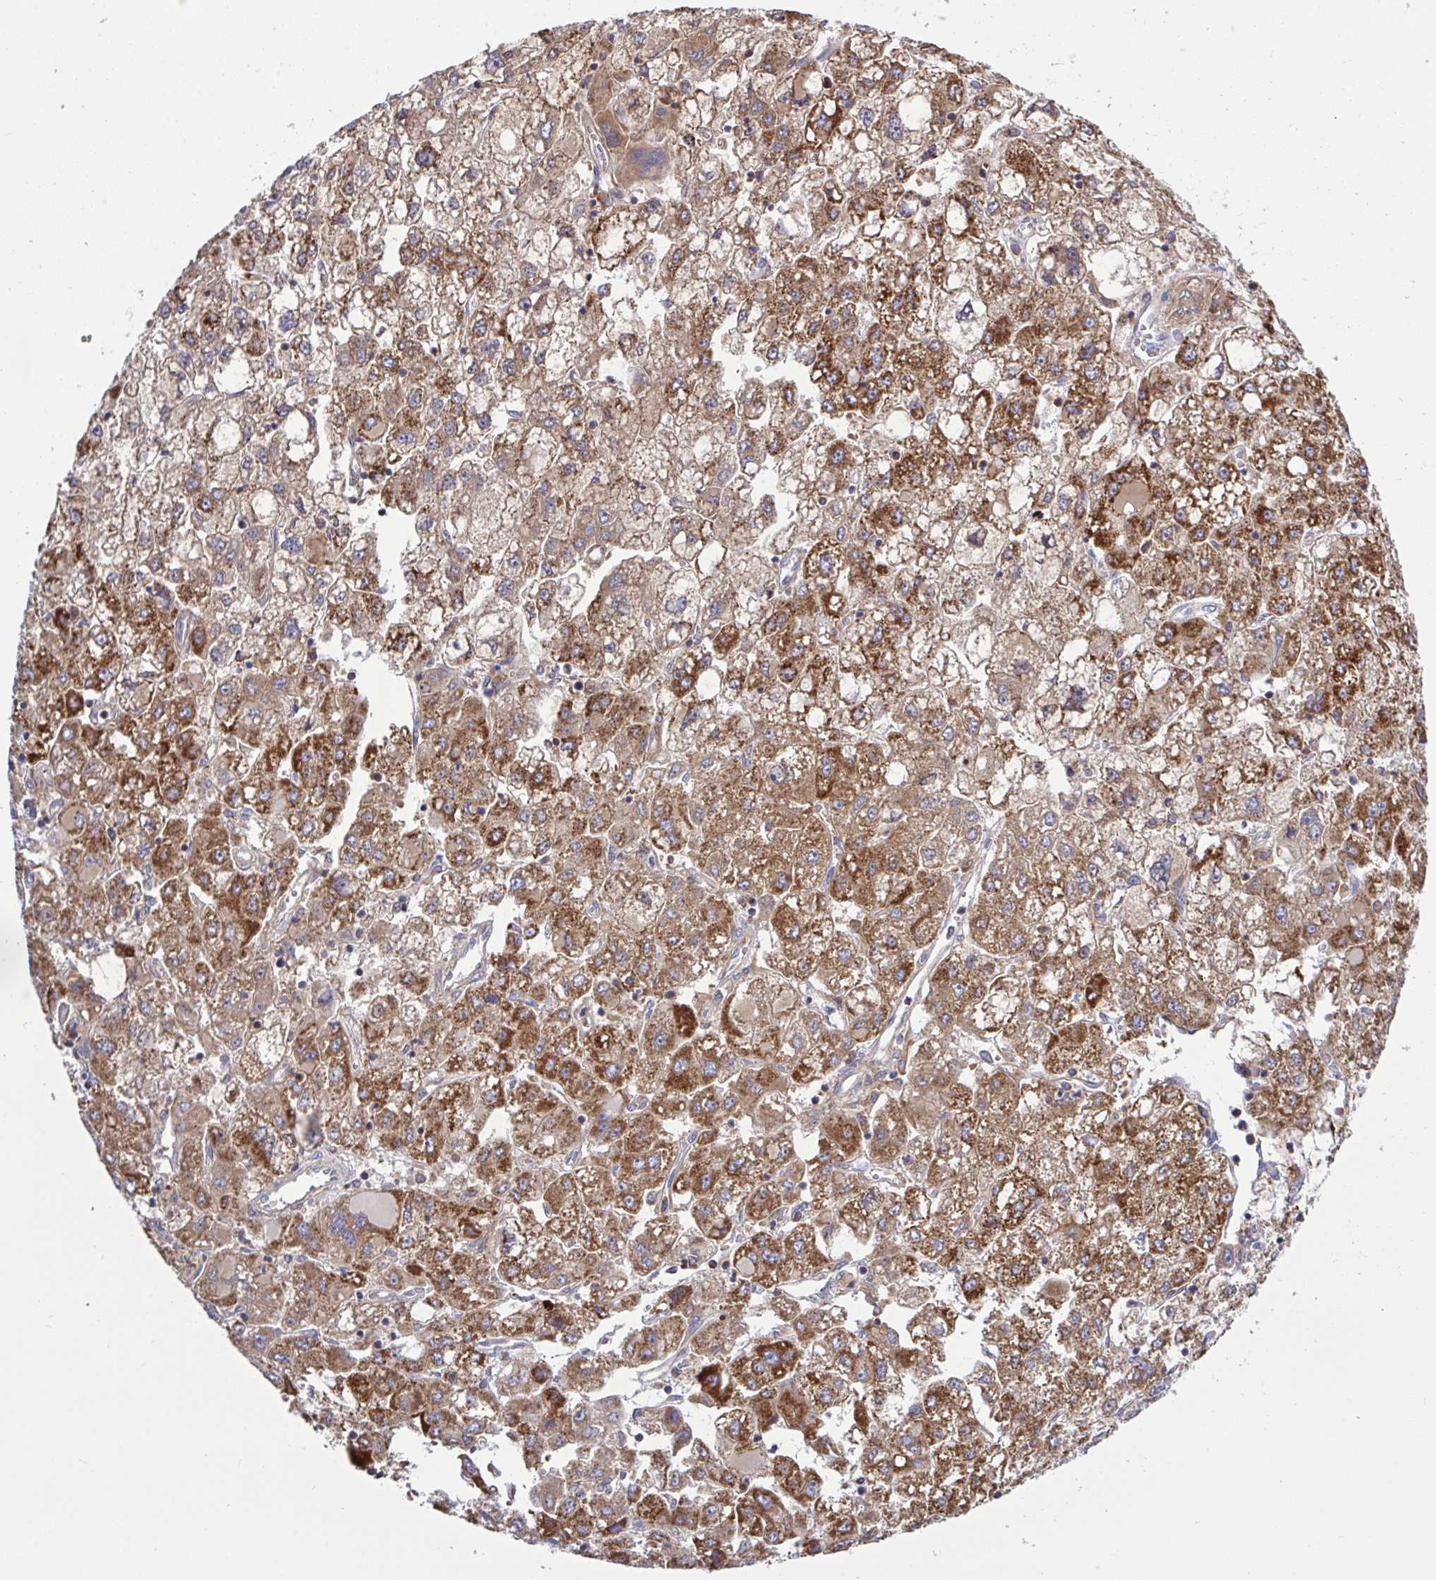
{"staining": {"intensity": "moderate", "quantity": ">75%", "location": "cytoplasmic/membranous"}, "tissue": "liver cancer", "cell_type": "Tumor cells", "image_type": "cancer", "snomed": [{"axis": "morphology", "description": "Carcinoma, Hepatocellular, NOS"}, {"axis": "topography", "description": "Liver"}], "caption": "Moderate cytoplasmic/membranous expression is identified in approximately >75% of tumor cells in liver cancer.", "gene": "HSPE1", "patient": {"sex": "male", "age": 40}}